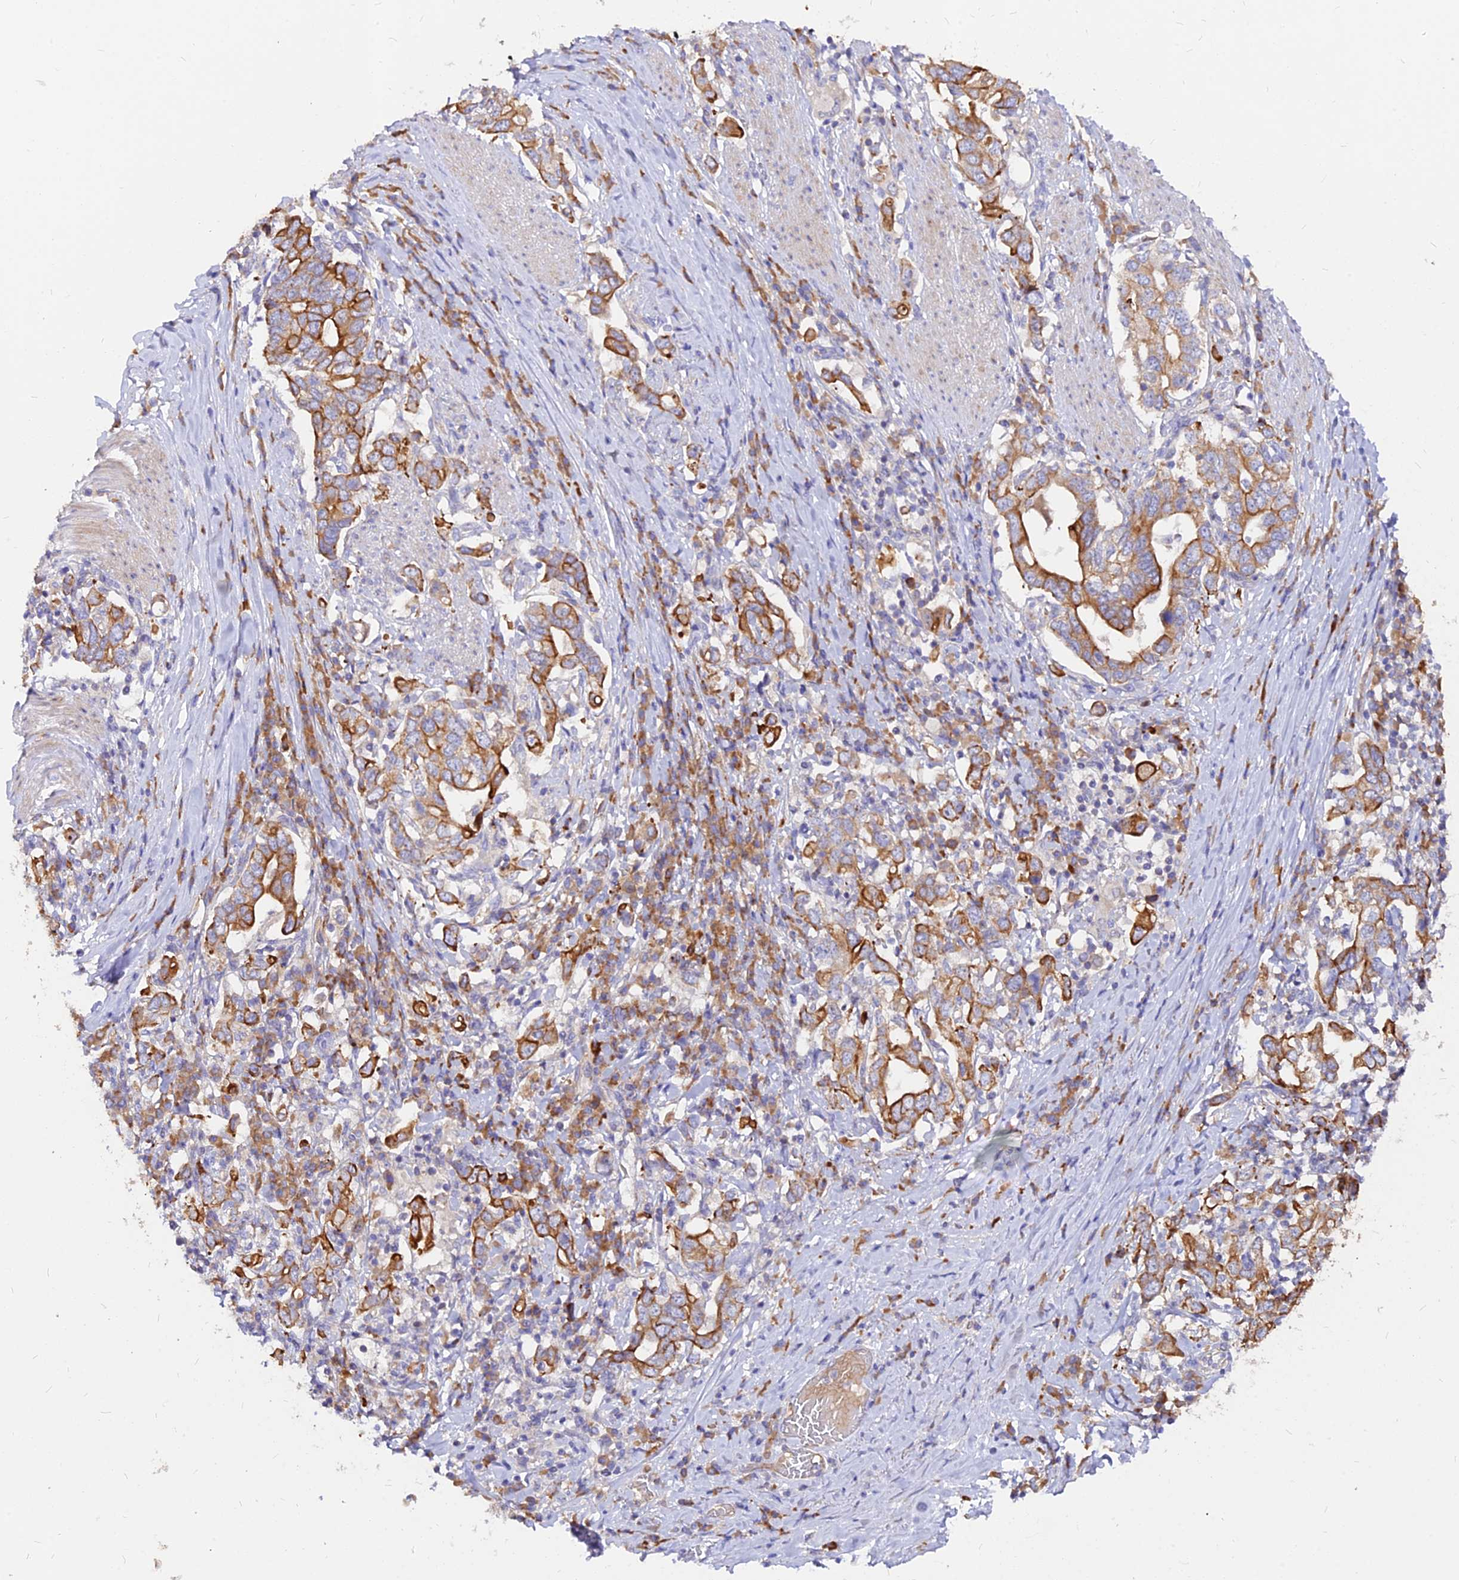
{"staining": {"intensity": "strong", "quantity": "25%-75%", "location": "cytoplasmic/membranous"}, "tissue": "stomach cancer", "cell_type": "Tumor cells", "image_type": "cancer", "snomed": [{"axis": "morphology", "description": "Adenocarcinoma, NOS"}, {"axis": "topography", "description": "Stomach, upper"}, {"axis": "topography", "description": "Stomach"}], "caption": "Protein staining of stomach cancer (adenocarcinoma) tissue demonstrates strong cytoplasmic/membranous expression in about 25%-75% of tumor cells. The staining is performed using DAB brown chromogen to label protein expression. The nuclei are counter-stained blue using hematoxylin.", "gene": "DENND2D", "patient": {"sex": "male", "age": 62}}